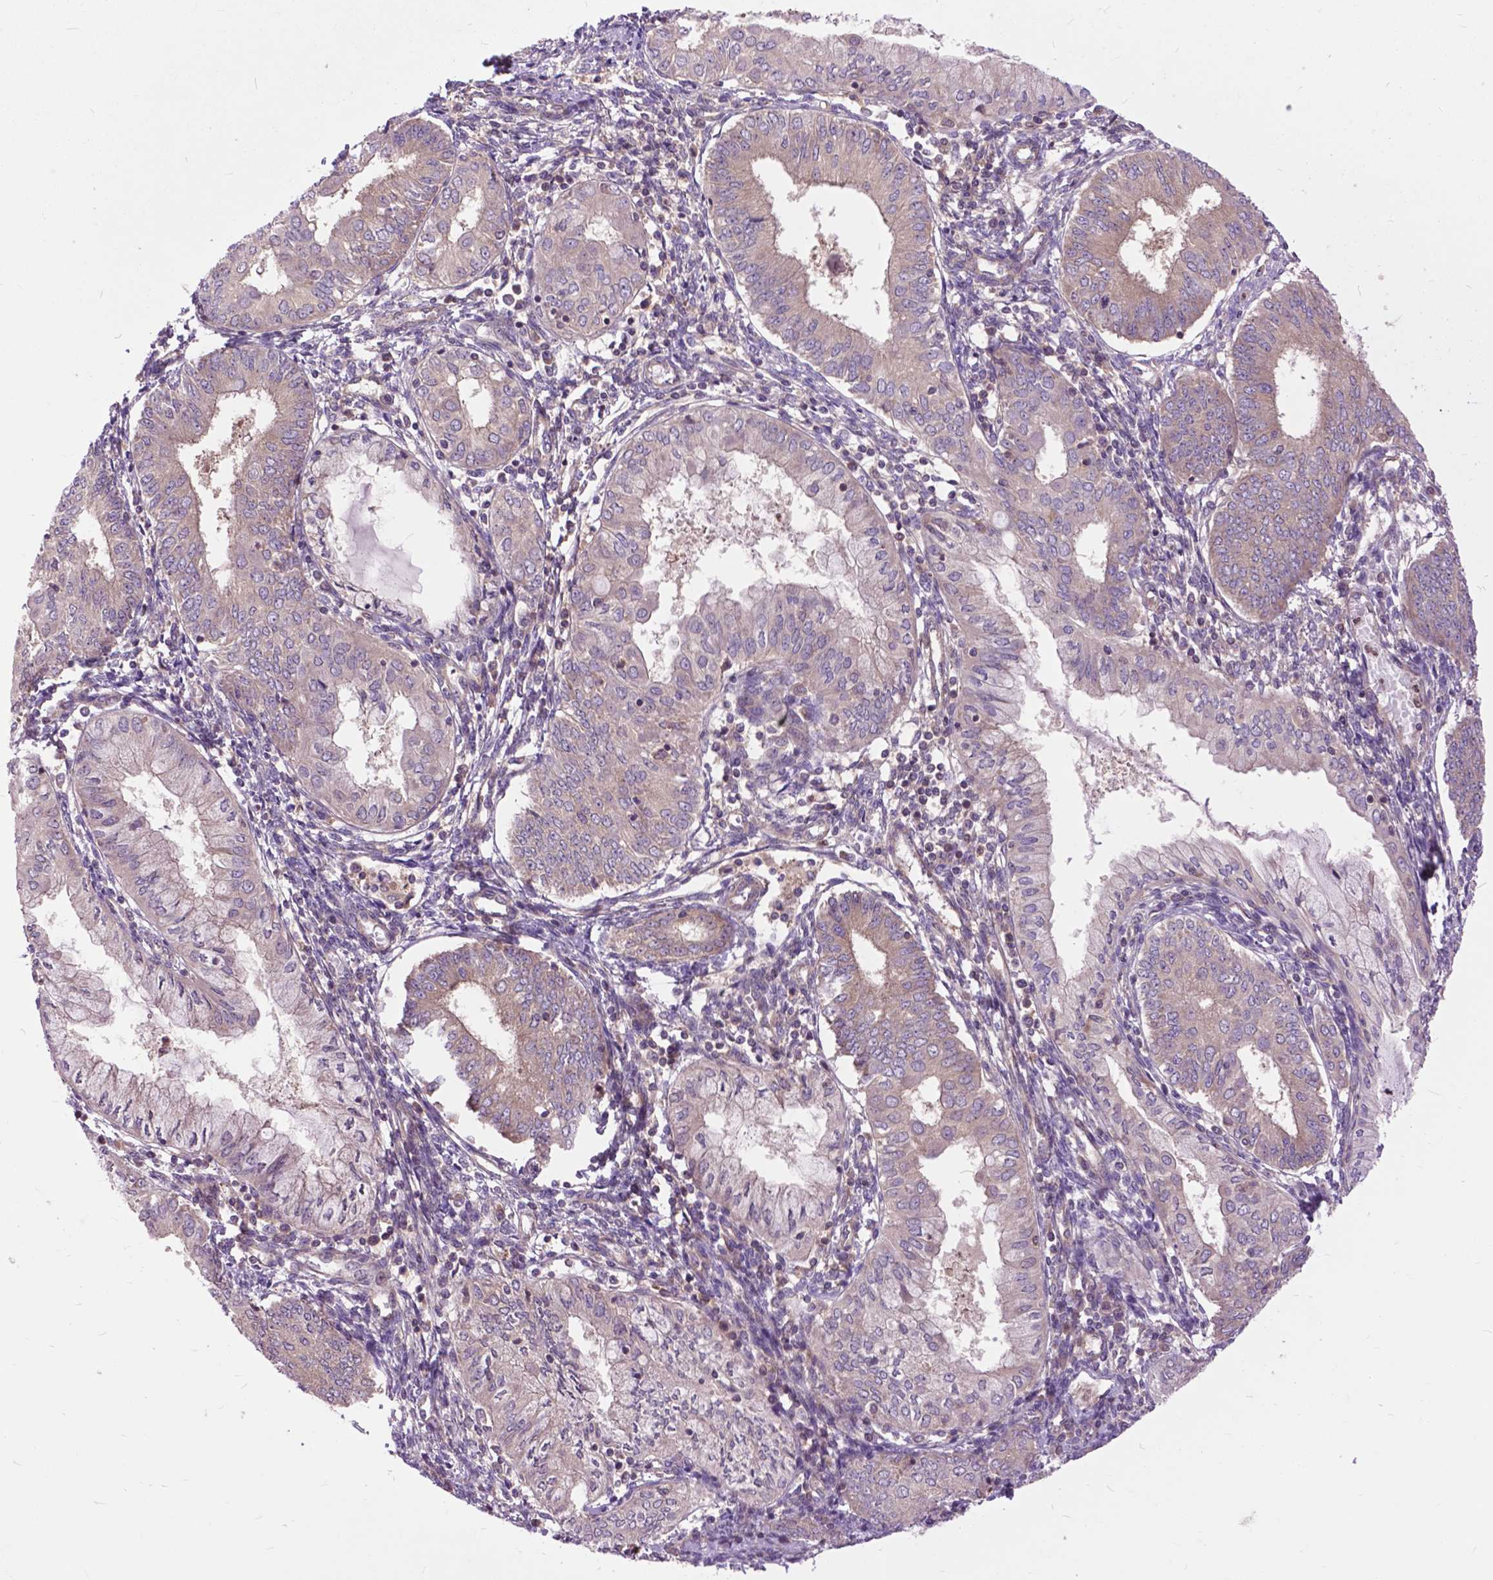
{"staining": {"intensity": "weak", "quantity": ">75%", "location": "cytoplasmic/membranous"}, "tissue": "endometrial cancer", "cell_type": "Tumor cells", "image_type": "cancer", "snomed": [{"axis": "morphology", "description": "Adenocarcinoma, NOS"}, {"axis": "topography", "description": "Endometrium"}], "caption": "IHC (DAB) staining of human endometrial cancer exhibits weak cytoplasmic/membranous protein positivity in about >75% of tumor cells. Using DAB (brown) and hematoxylin (blue) stains, captured at high magnification using brightfield microscopy.", "gene": "ARAF", "patient": {"sex": "female", "age": 68}}